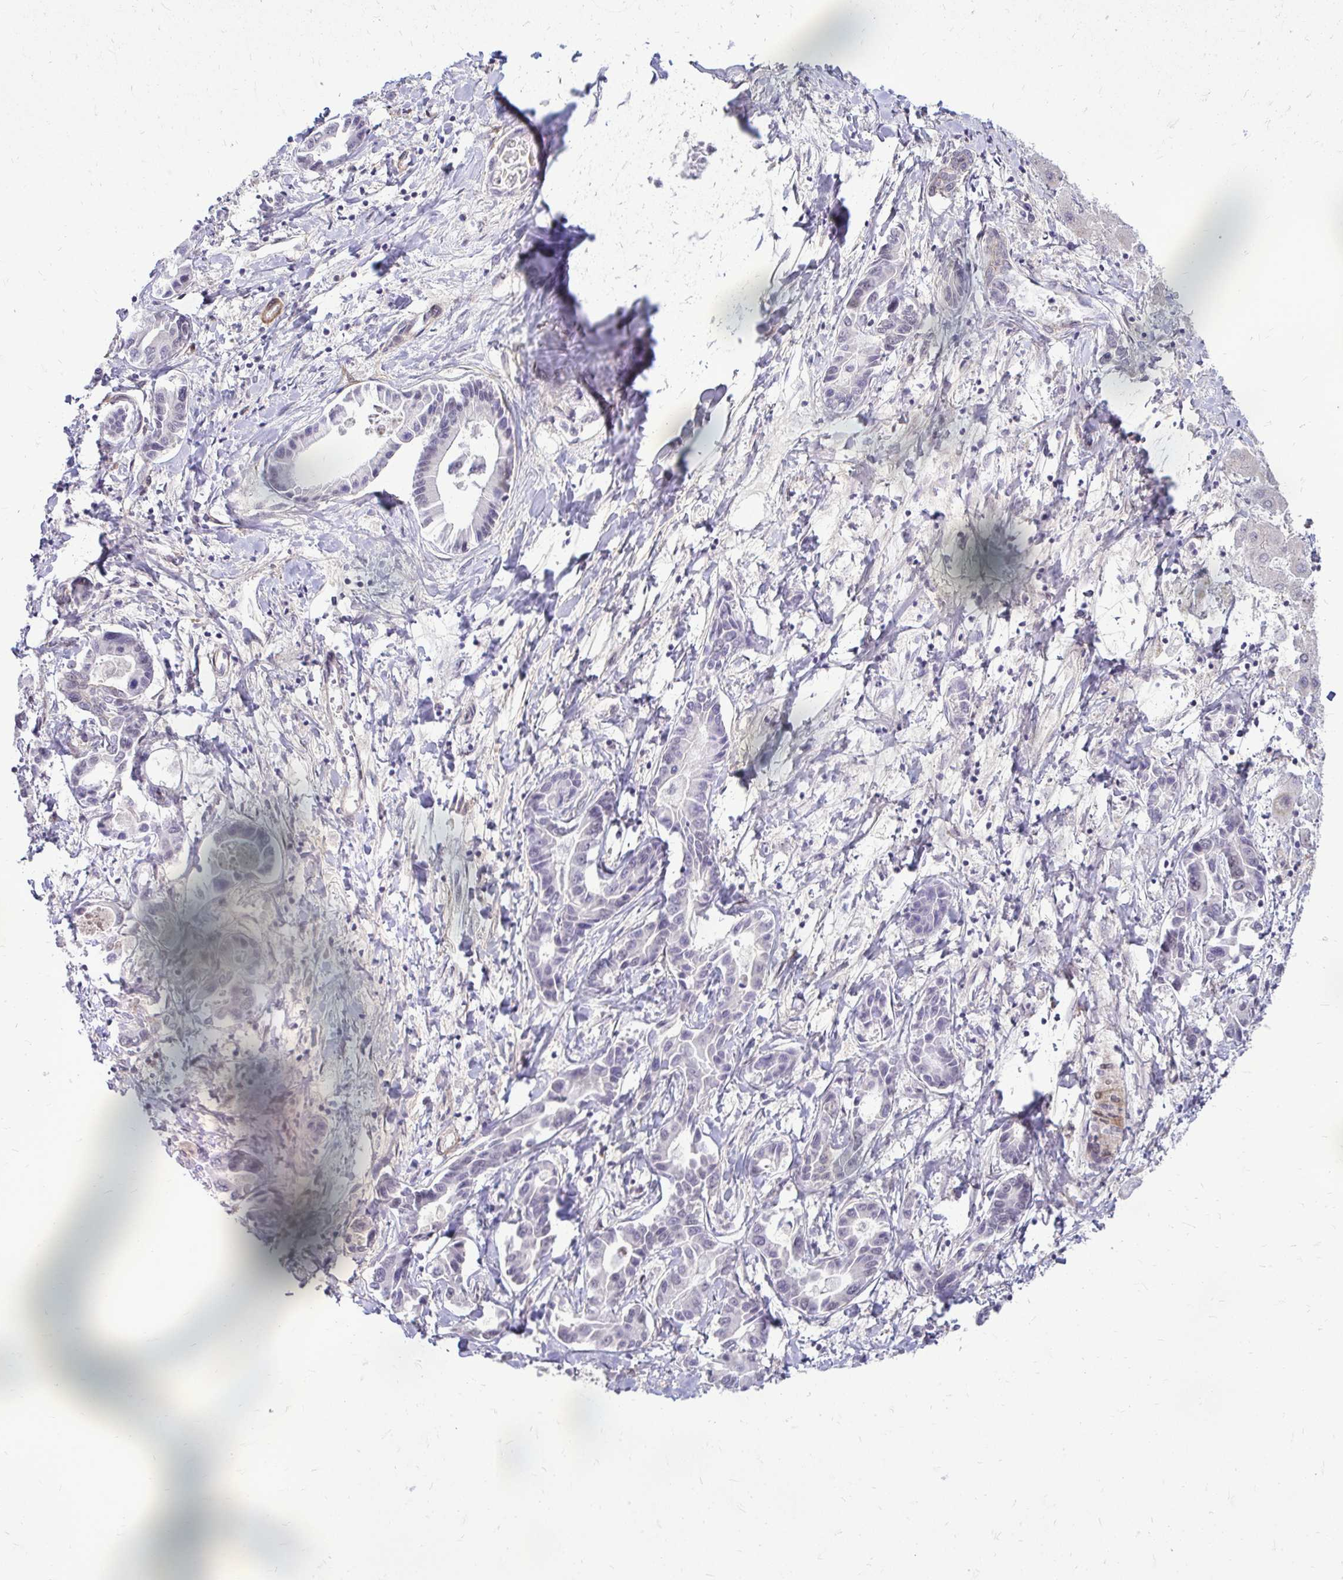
{"staining": {"intensity": "negative", "quantity": "none", "location": "none"}, "tissue": "liver cancer", "cell_type": "Tumor cells", "image_type": "cancer", "snomed": [{"axis": "morphology", "description": "Cholangiocarcinoma"}, {"axis": "topography", "description": "Liver"}], "caption": "Immunohistochemical staining of liver cancer demonstrates no significant expression in tumor cells.", "gene": "TRIP6", "patient": {"sex": "male", "age": 66}}